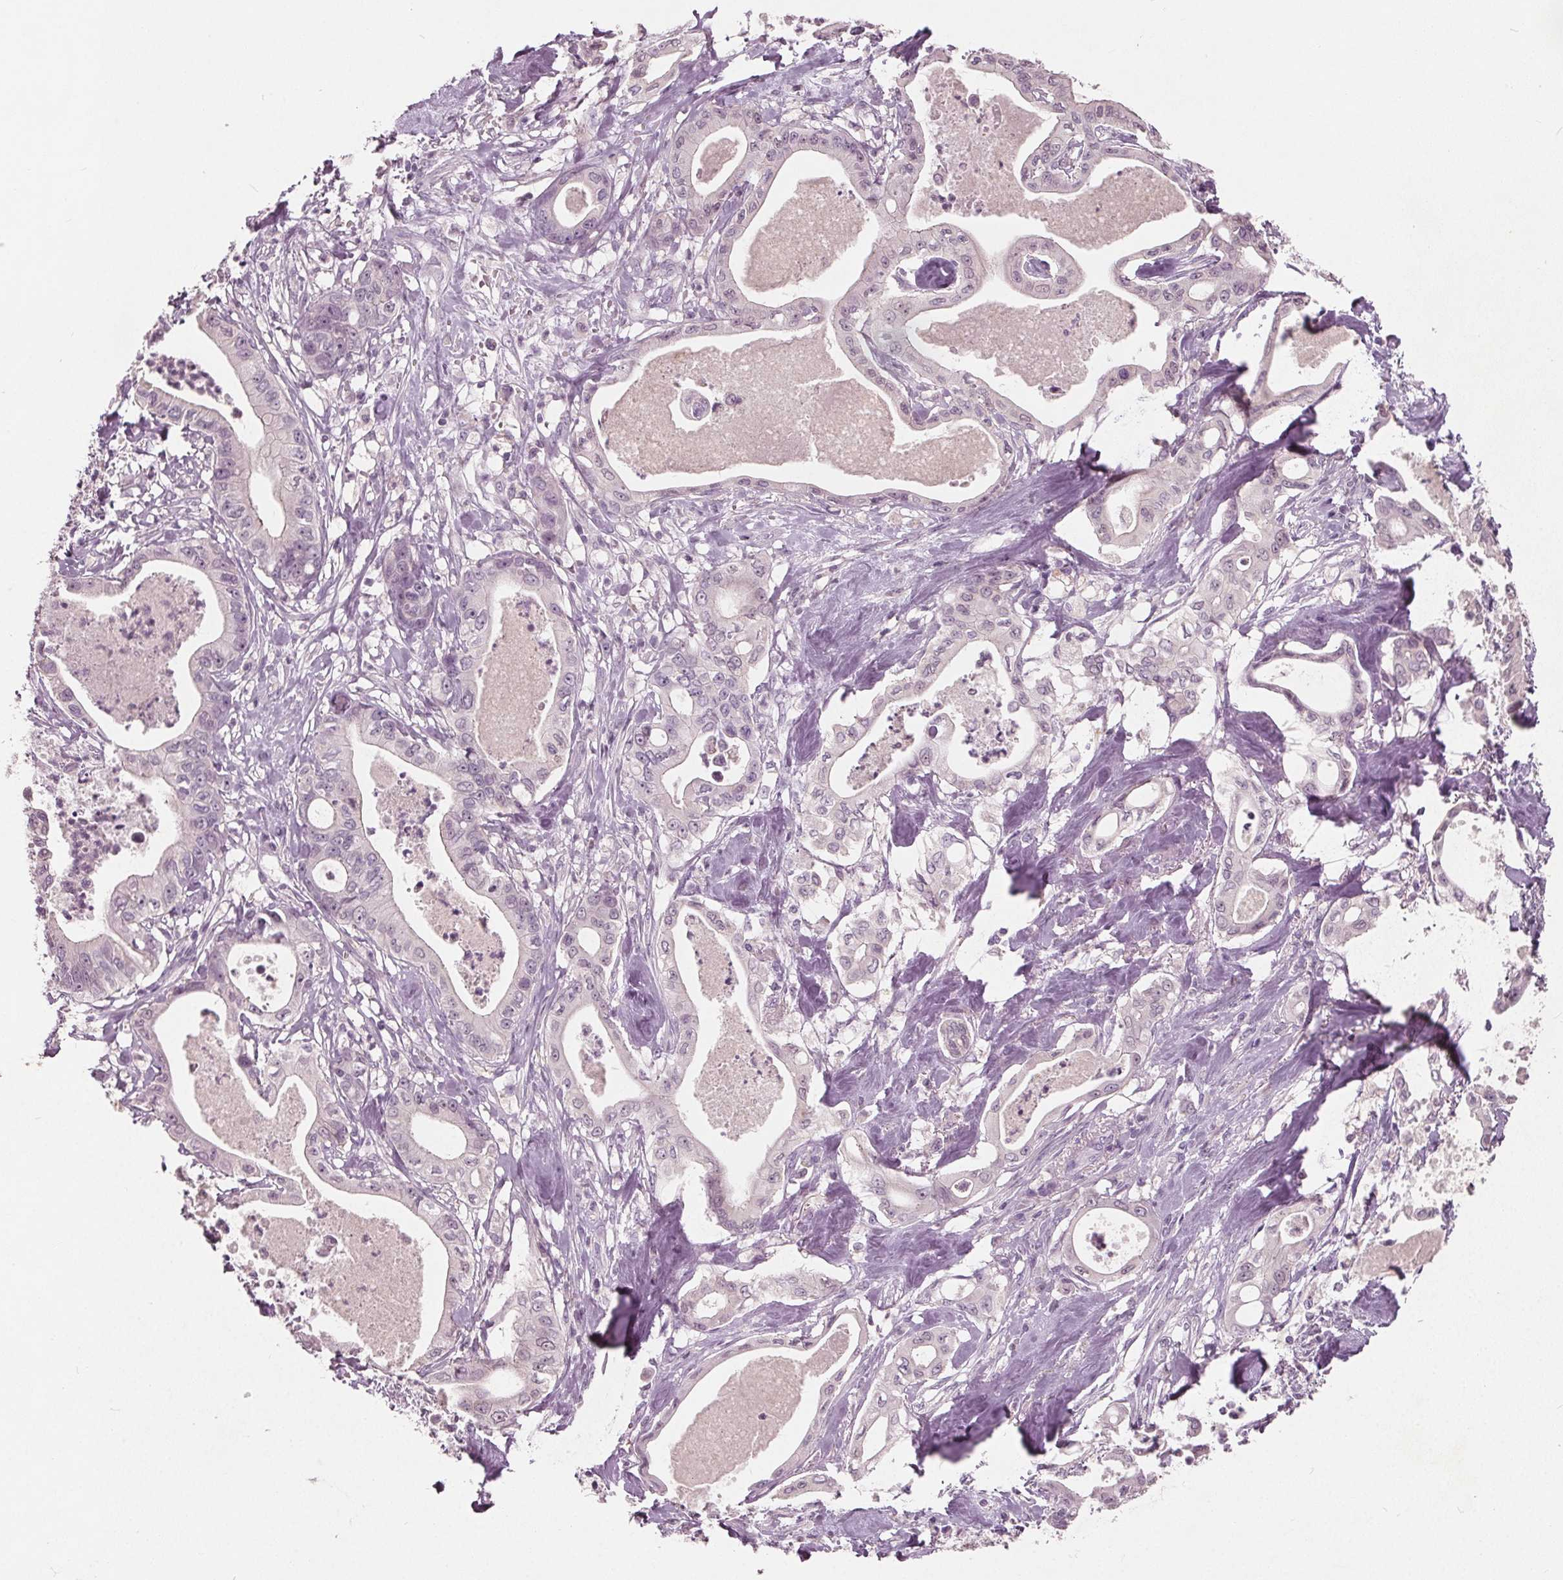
{"staining": {"intensity": "negative", "quantity": "none", "location": "none"}, "tissue": "pancreatic cancer", "cell_type": "Tumor cells", "image_type": "cancer", "snomed": [{"axis": "morphology", "description": "Adenocarcinoma, NOS"}, {"axis": "topography", "description": "Pancreas"}], "caption": "A histopathology image of pancreatic cancer stained for a protein demonstrates no brown staining in tumor cells. (DAB immunohistochemistry, high magnification).", "gene": "TKFC", "patient": {"sex": "male", "age": 71}}